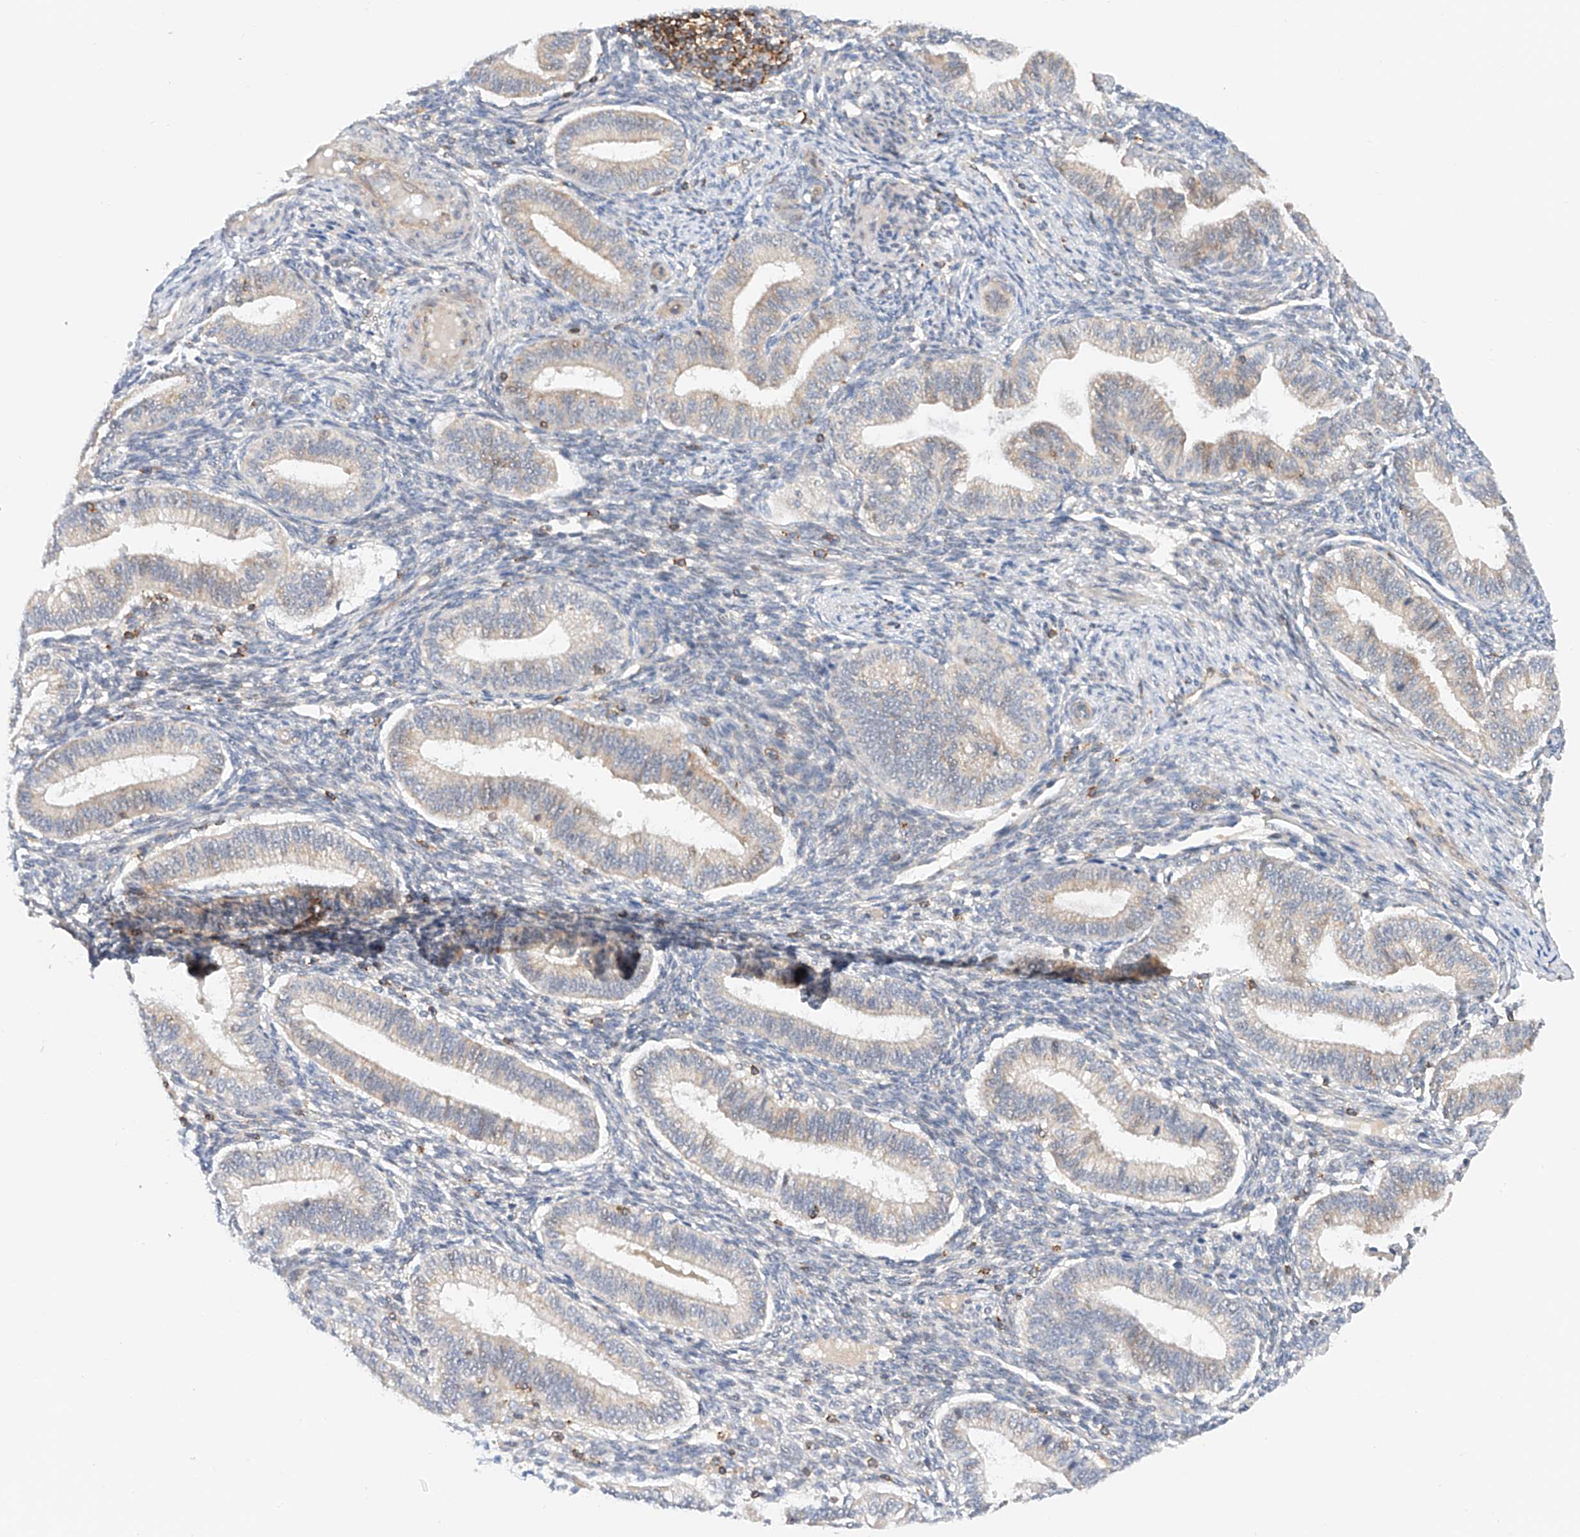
{"staining": {"intensity": "weak", "quantity": "<25%", "location": "cytoplasmic/membranous"}, "tissue": "endometrium", "cell_type": "Cells in endometrial stroma", "image_type": "normal", "snomed": [{"axis": "morphology", "description": "Normal tissue, NOS"}, {"axis": "topography", "description": "Endometrium"}], "caption": "Immunohistochemistry micrograph of benign endometrium: human endometrium stained with DAB (3,3'-diaminobenzidine) reveals no significant protein positivity in cells in endometrial stroma. The staining was performed using DAB (3,3'-diaminobenzidine) to visualize the protein expression in brown, while the nuclei were stained in blue with hematoxylin (Magnification: 20x).", "gene": "MFN2", "patient": {"sex": "female", "age": 39}}